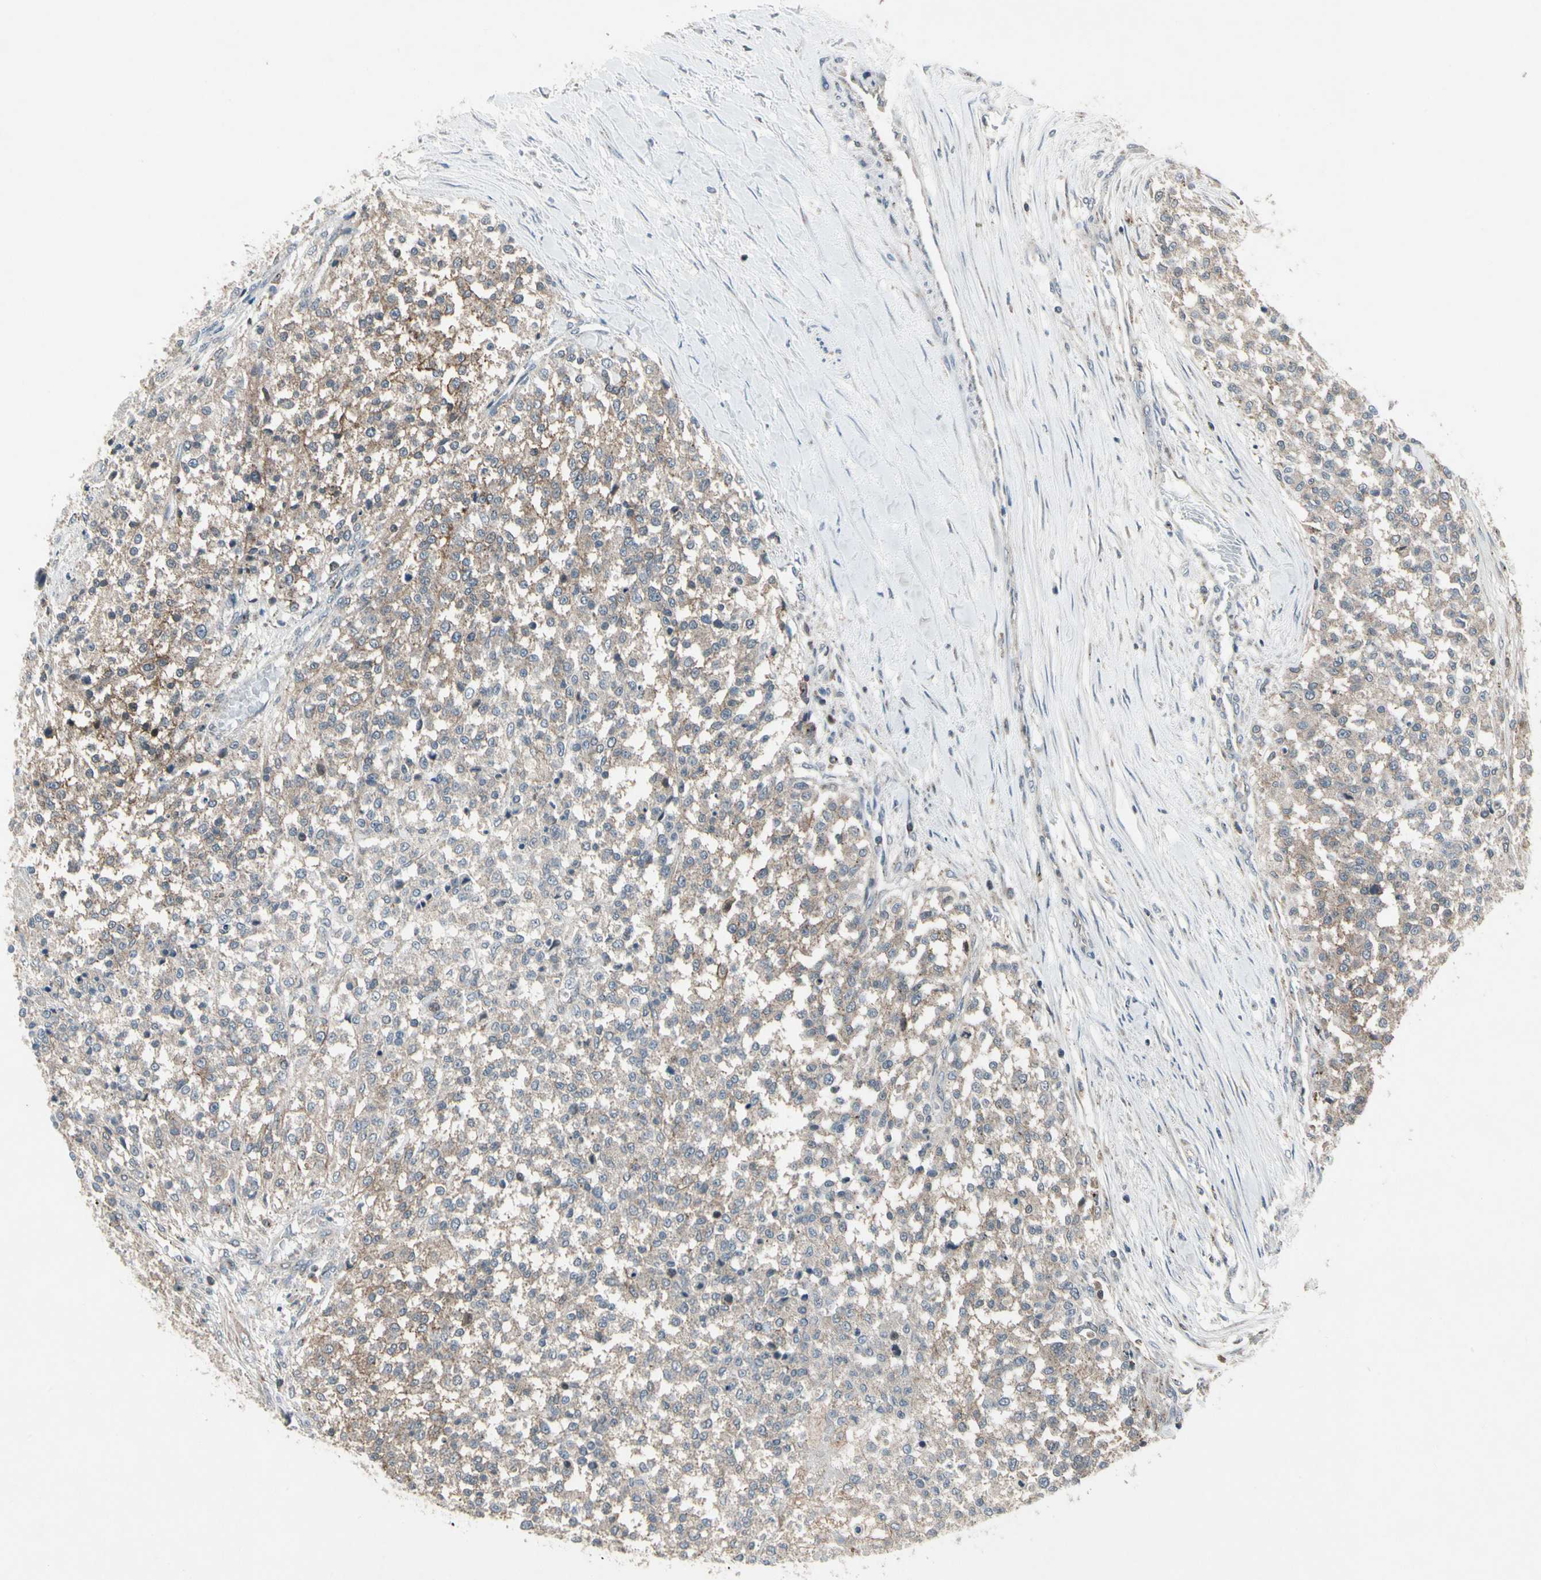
{"staining": {"intensity": "weak", "quantity": "25%-75%", "location": "cytoplasmic/membranous"}, "tissue": "testis cancer", "cell_type": "Tumor cells", "image_type": "cancer", "snomed": [{"axis": "morphology", "description": "Seminoma, NOS"}, {"axis": "topography", "description": "Testis"}], "caption": "Testis cancer was stained to show a protein in brown. There is low levels of weak cytoplasmic/membranous positivity in approximately 25%-75% of tumor cells.", "gene": "NMI", "patient": {"sex": "male", "age": 59}}